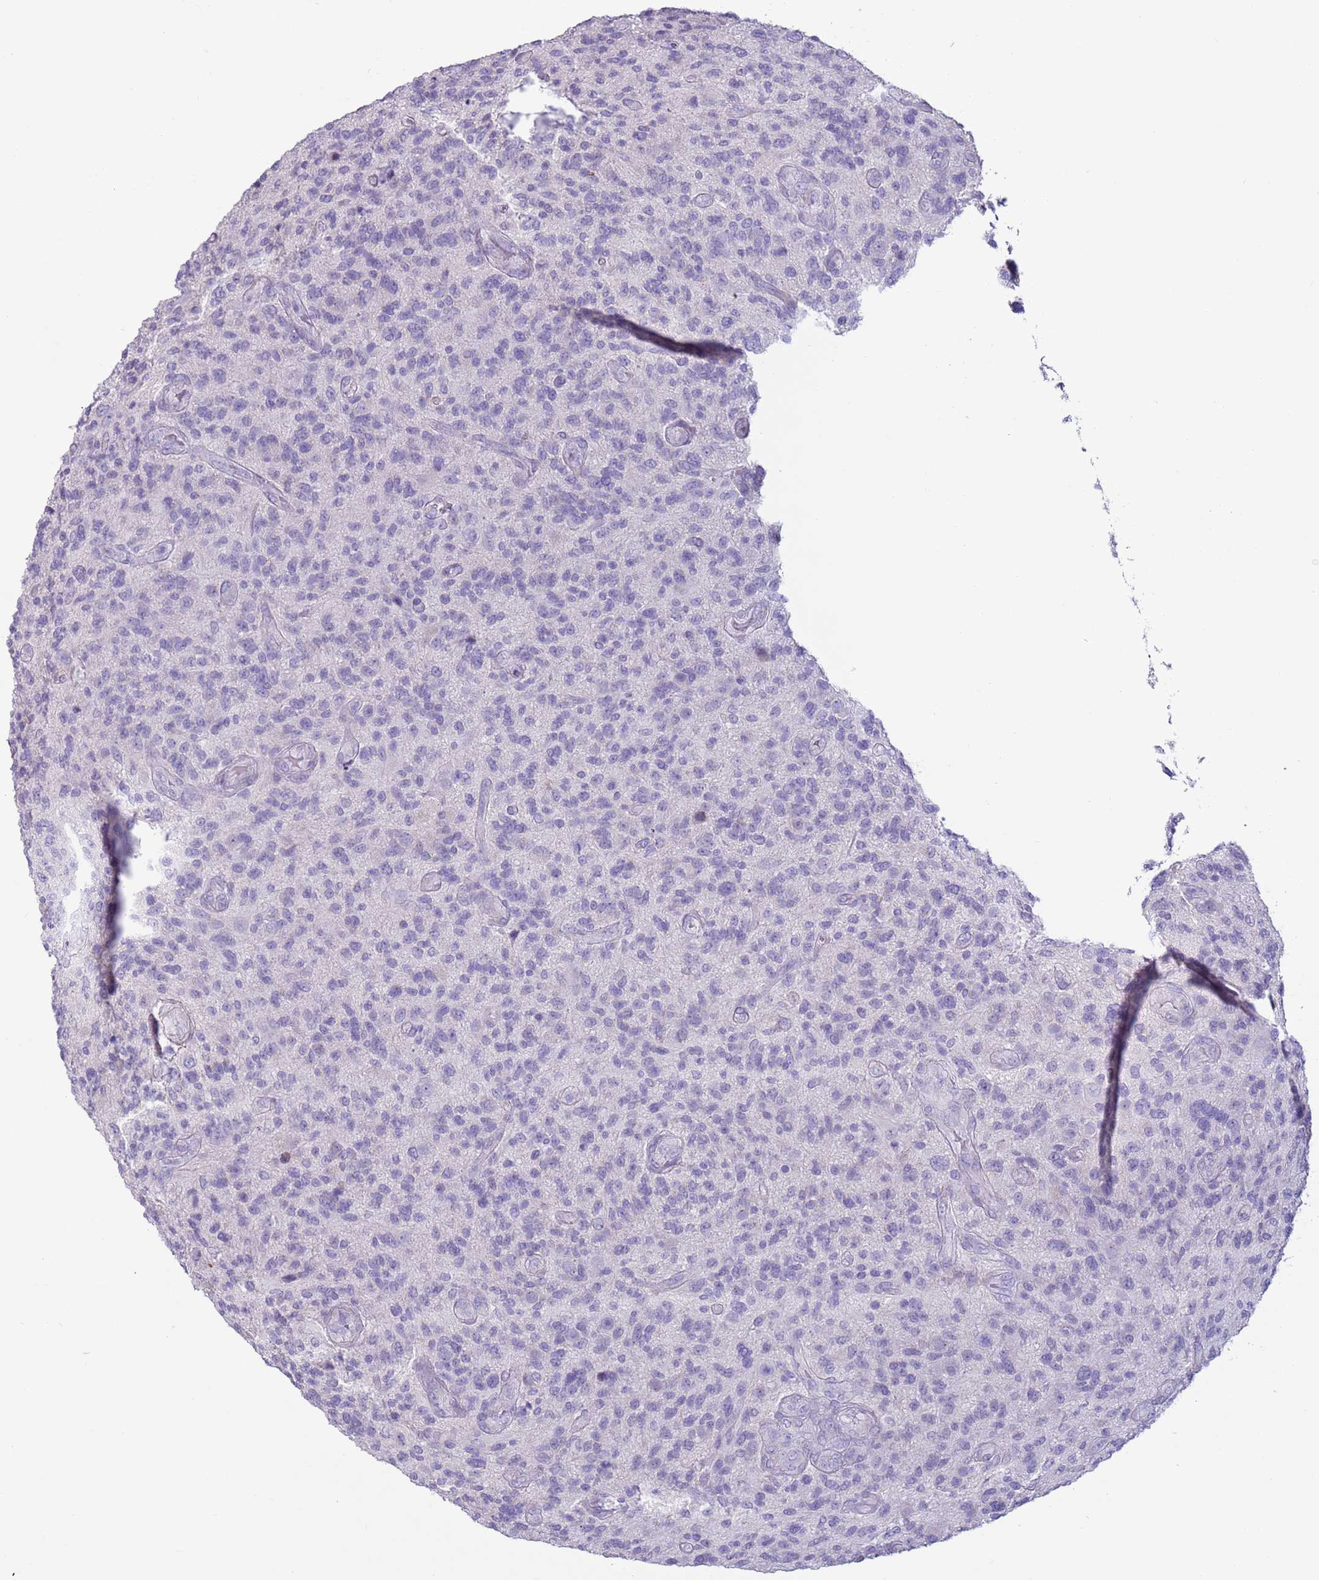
{"staining": {"intensity": "negative", "quantity": "none", "location": "none"}, "tissue": "glioma", "cell_type": "Tumor cells", "image_type": "cancer", "snomed": [{"axis": "morphology", "description": "Glioma, malignant, High grade"}, {"axis": "topography", "description": "Brain"}], "caption": "DAB immunohistochemical staining of malignant glioma (high-grade) displays no significant expression in tumor cells.", "gene": "NPAP1", "patient": {"sex": "male", "age": 47}}